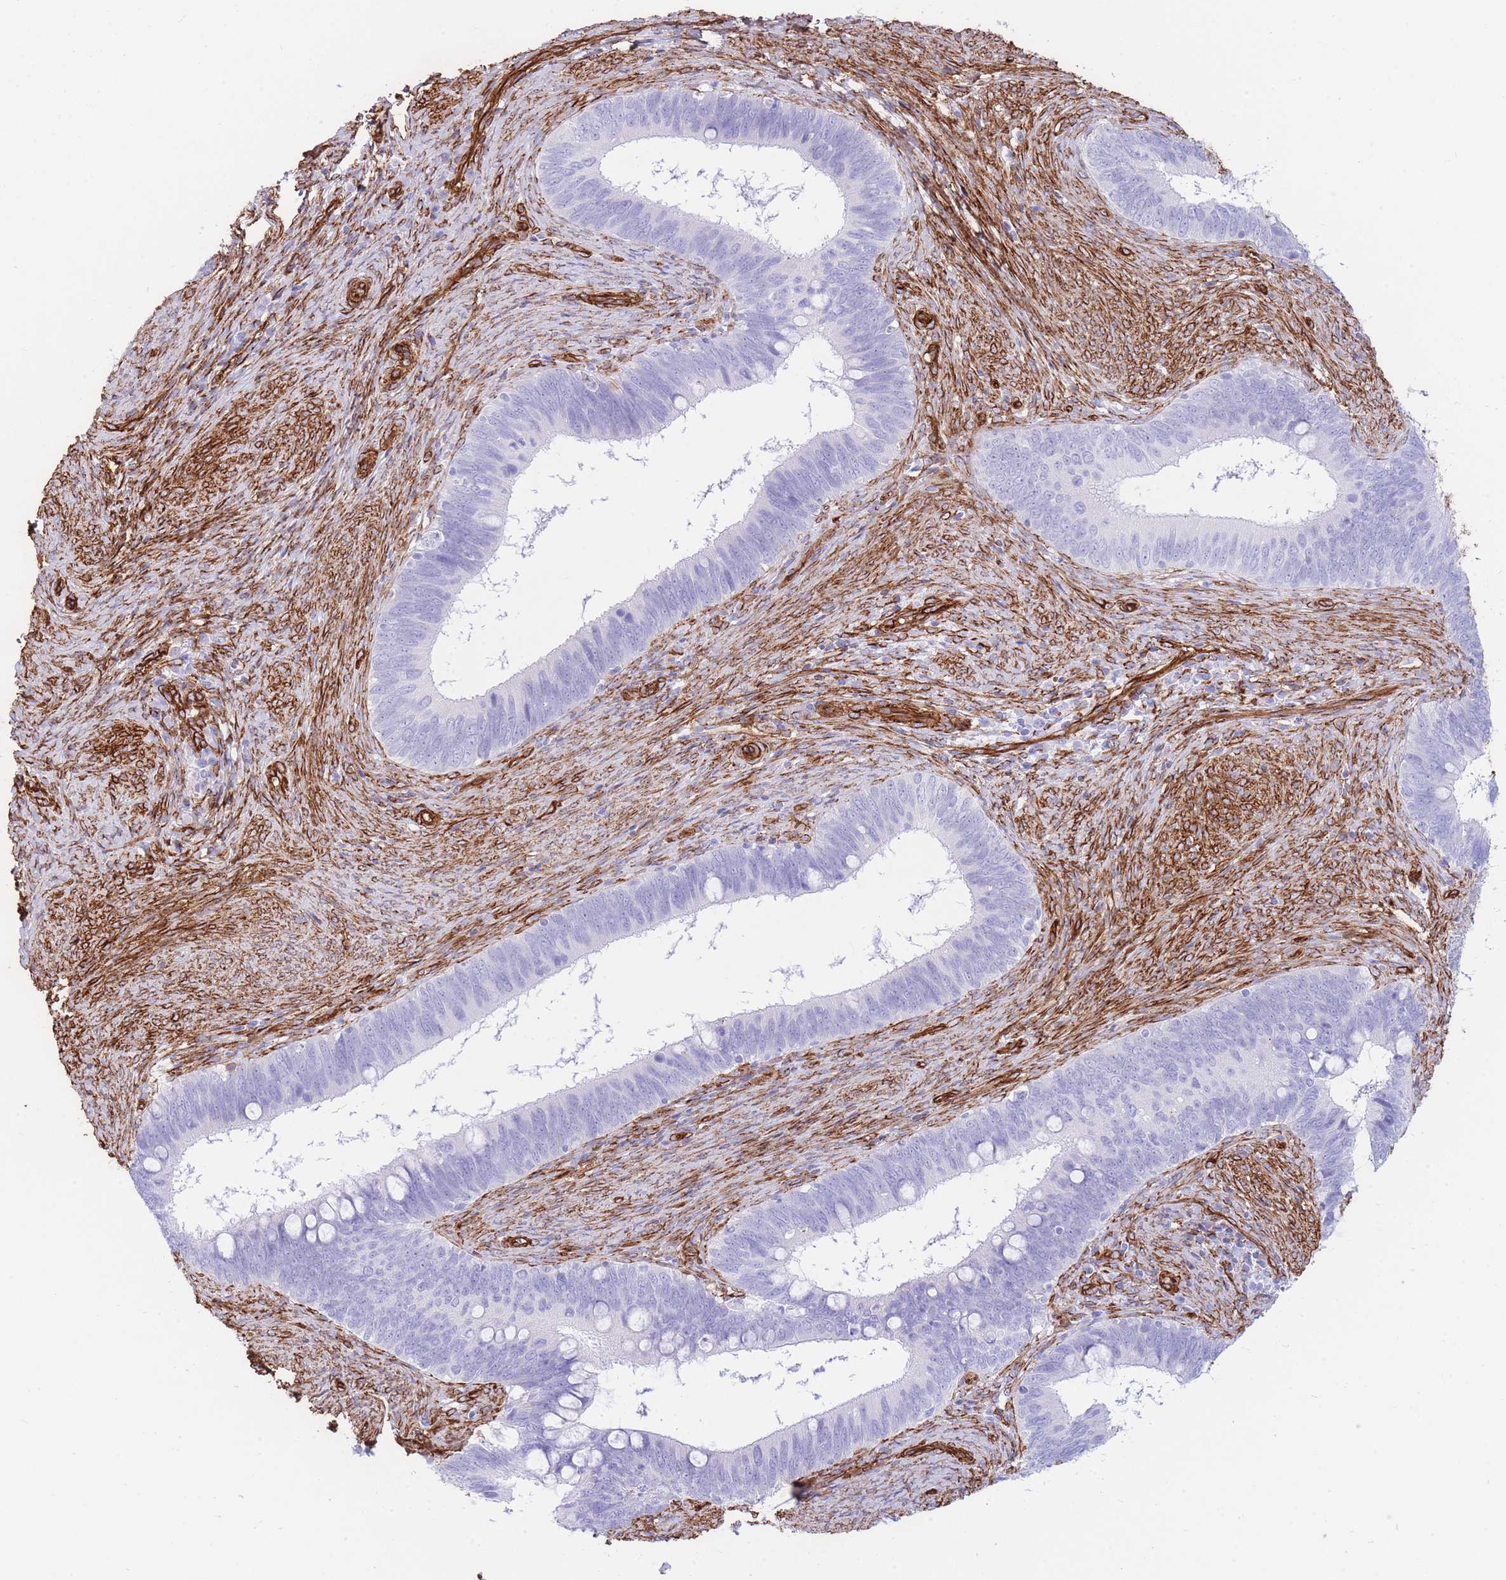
{"staining": {"intensity": "negative", "quantity": "none", "location": "none"}, "tissue": "cervical cancer", "cell_type": "Tumor cells", "image_type": "cancer", "snomed": [{"axis": "morphology", "description": "Adenocarcinoma, NOS"}, {"axis": "topography", "description": "Cervix"}], "caption": "Human cervical cancer stained for a protein using immunohistochemistry (IHC) demonstrates no positivity in tumor cells.", "gene": "CAVIN1", "patient": {"sex": "female", "age": 42}}